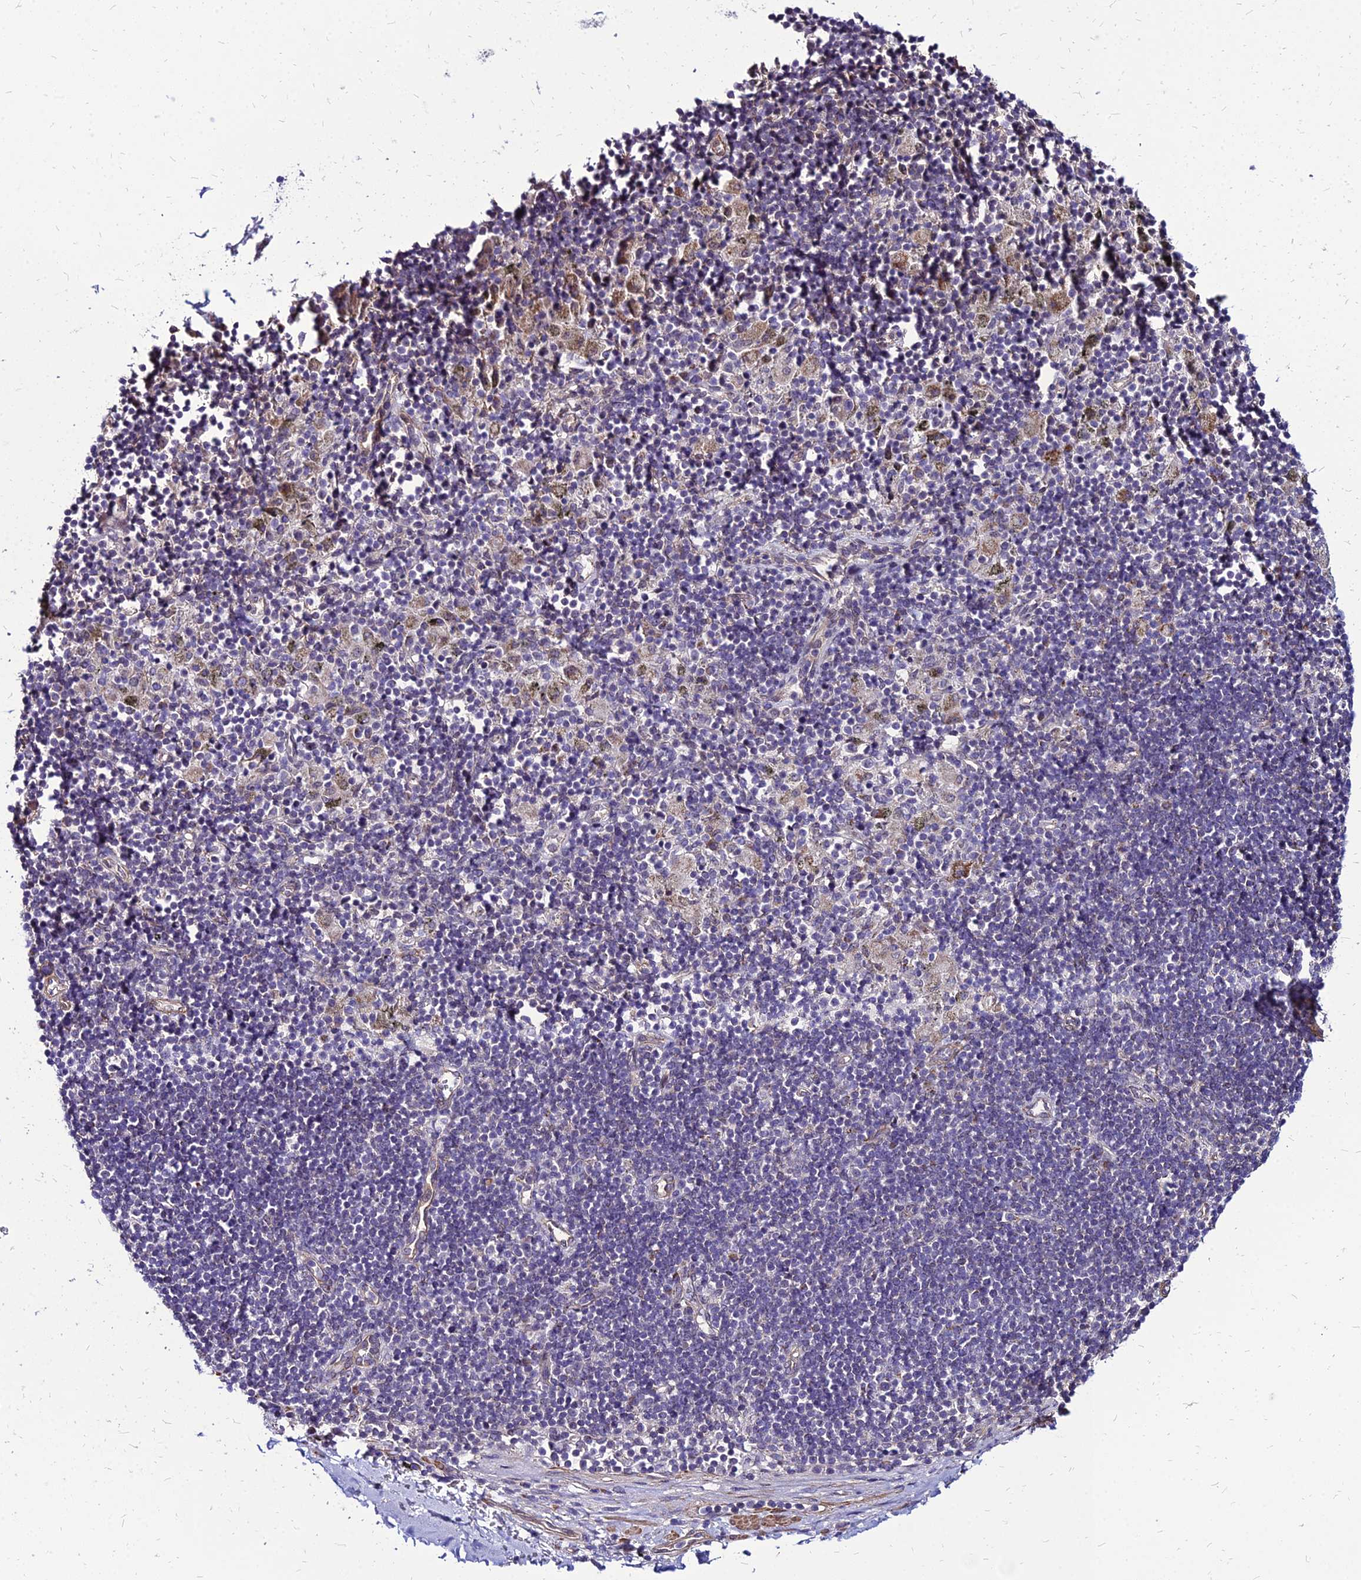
{"staining": {"intensity": "negative", "quantity": "none", "location": "none"}, "tissue": "adipose tissue", "cell_type": "Adipocytes", "image_type": "normal", "snomed": [{"axis": "morphology", "description": "Normal tissue, NOS"}, {"axis": "topography", "description": "Lymph node"}, {"axis": "topography", "description": "Cartilage tissue"}, {"axis": "topography", "description": "Bronchus"}], "caption": "Immunohistochemical staining of unremarkable adipose tissue displays no significant positivity in adipocytes.", "gene": "YEATS2", "patient": {"sex": "male", "age": 63}}